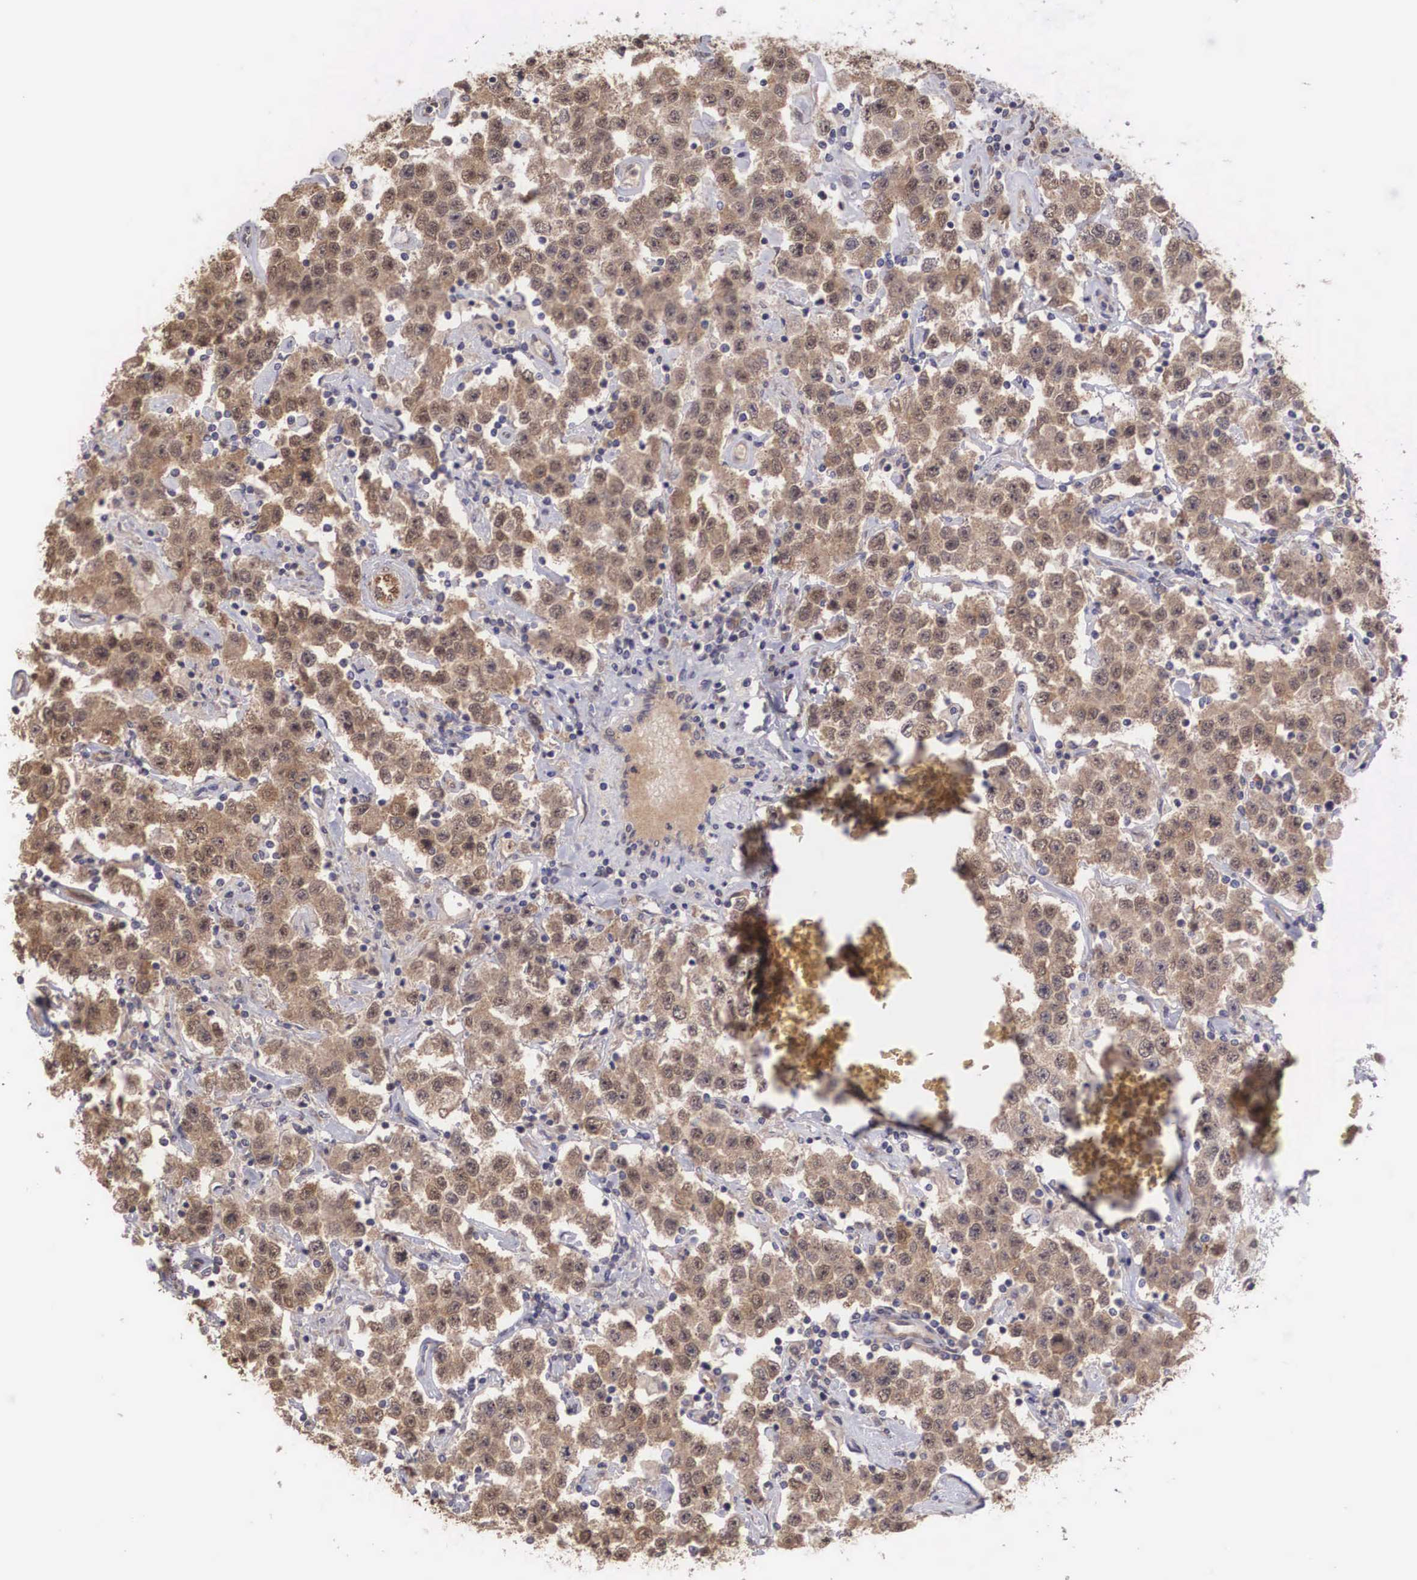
{"staining": {"intensity": "moderate", "quantity": ">75%", "location": "cytoplasmic/membranous,nuclear"}, "tissue": "testis cancer", "cell_type": "Tumor cells", "image_type": "cancer", "snomed": [{"axis": "morphology", "description": "Seminoma, NOS"}, {"axis": "topography", "description": "Testis"}], "caption": "The histopathology image exhibits a brown stain indicating the presence of a protein in the cytoplasmic/membranous and nuclear of tumor cells in testis cancer (seminoma).", "gene": "DNAJB7", "patient": {"sex": "male", "age": 52}}